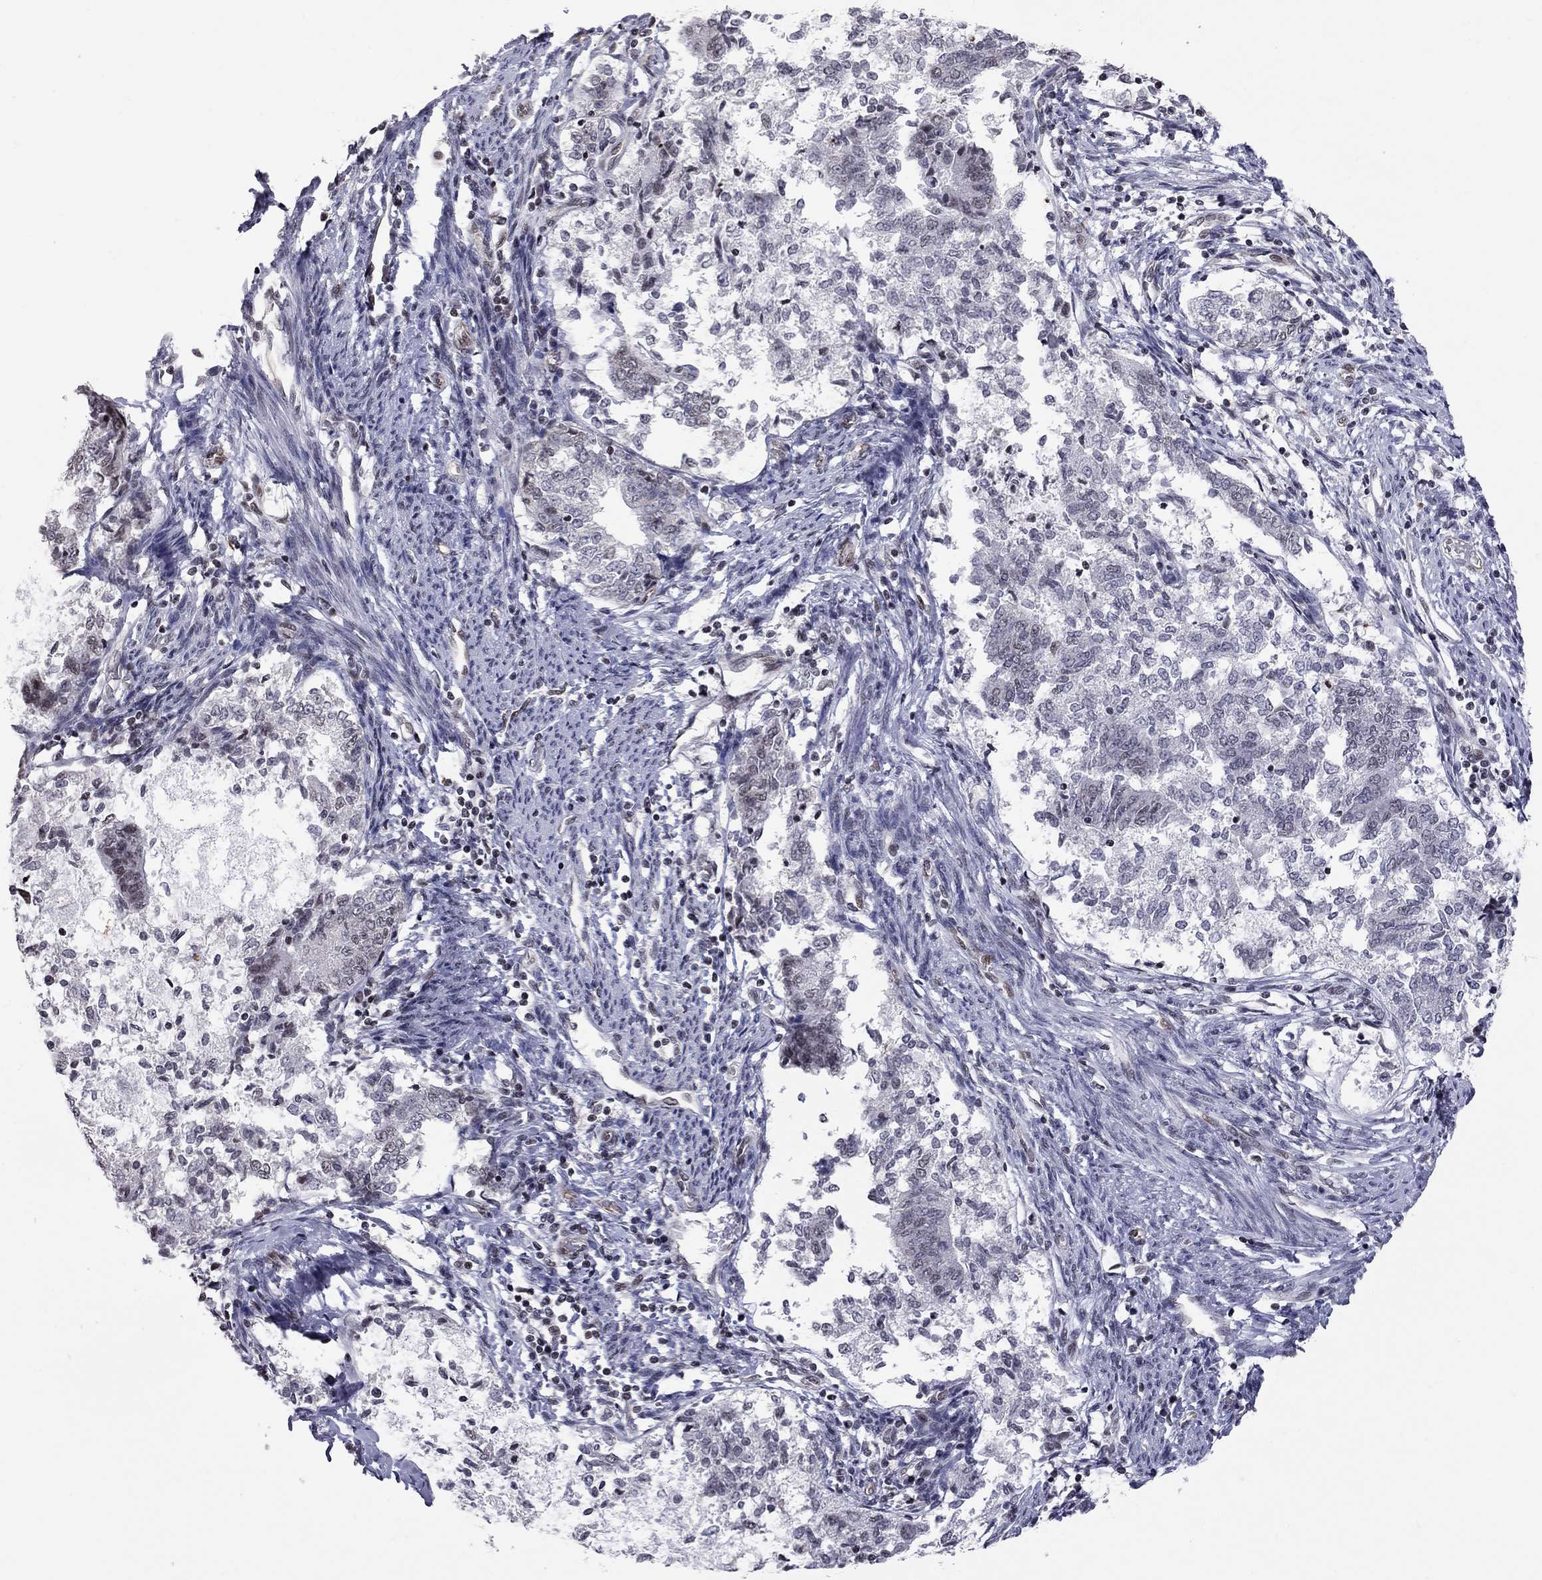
{"staining": {"intensity": "negative", "quantity": "none", "location": "none"}, "tissue": "endometrial cancer", "cell_type": "Tumor cells", "image_type": "cancer", "snomed": [{"axis": "morphology", "description": "Adenocarcinoma, NOS"}, {"axis": "topography", "description": "Endometrium"}], "caption": "This is an immunohistochemistry (IHC) photomicrograph of endometrial cancer. There is no expression in tumor cells.", "gene": "MTNR1B", "patient": {"sex": "female", "age": 65}}